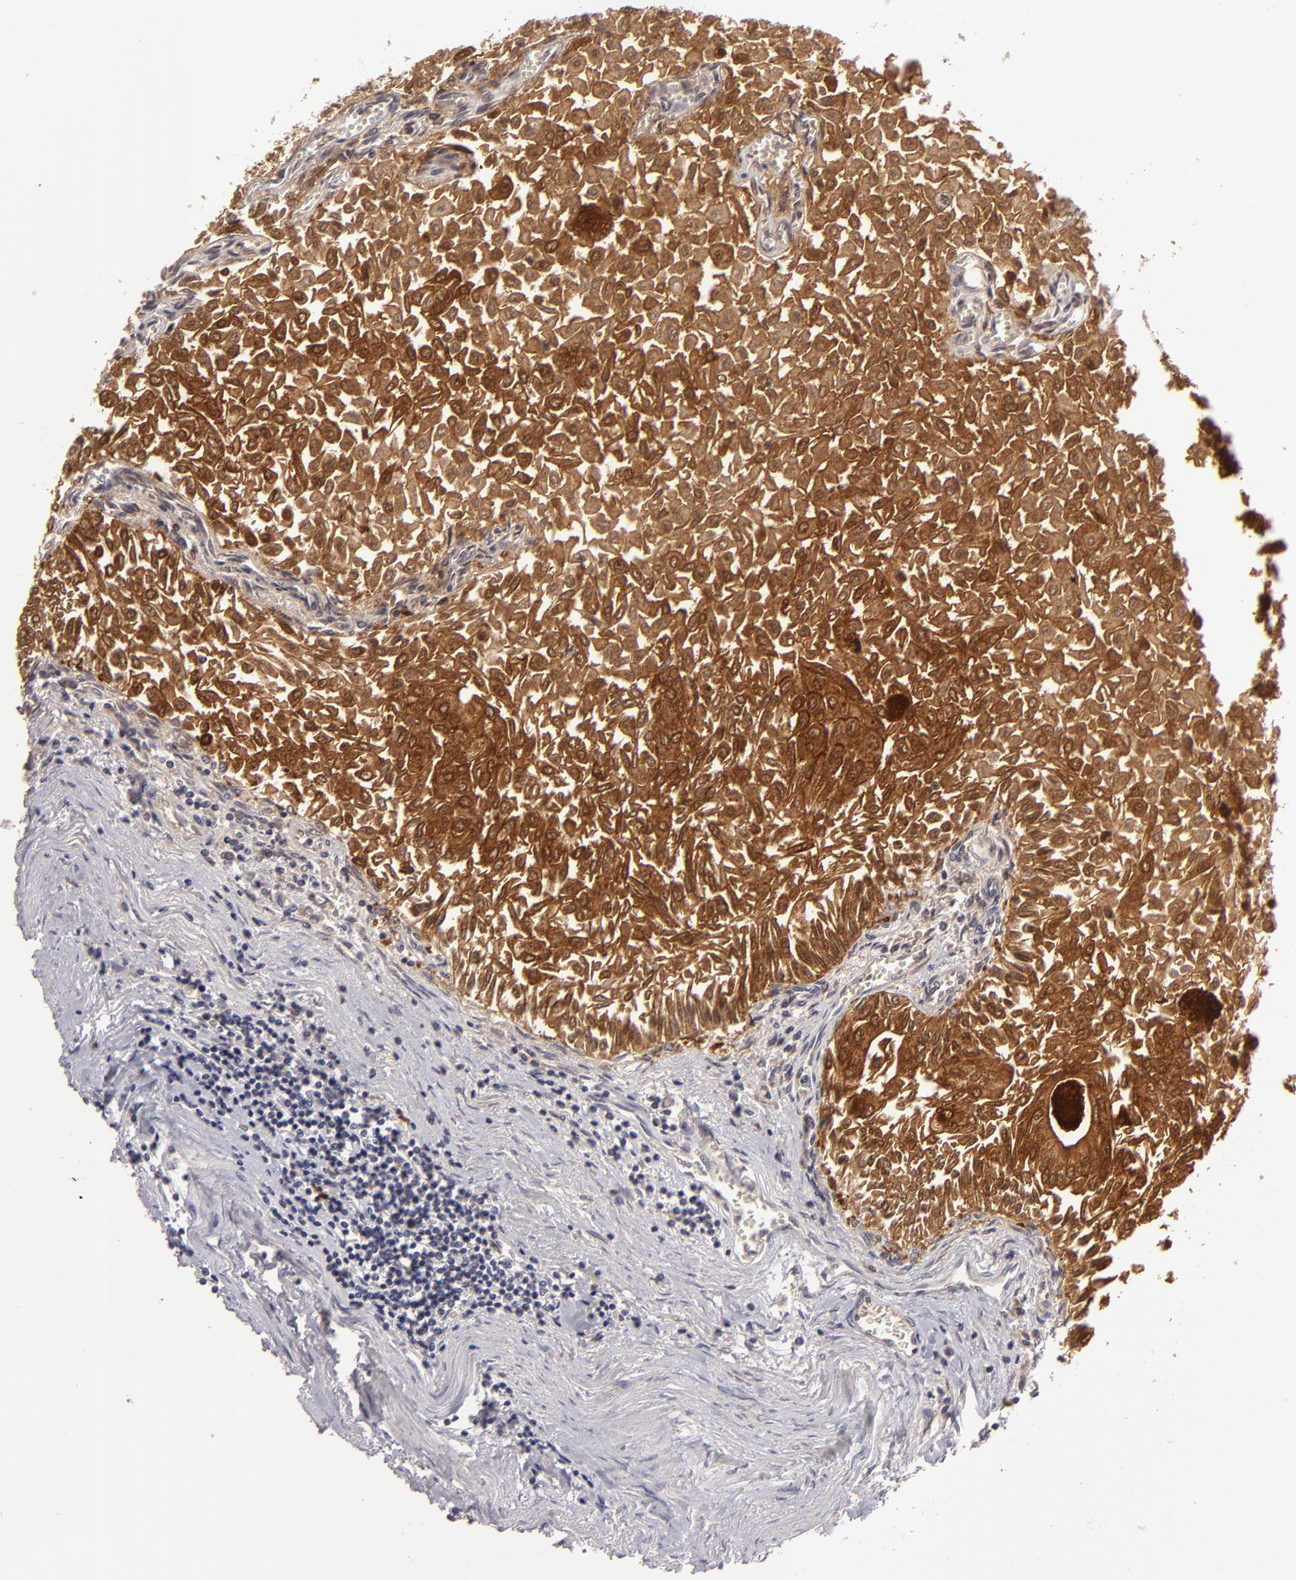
{"staining": {"intensity": "strong", "quantity": ">75%", "location": "cytoplasmic/membranous"}, "tissue": "urothelial cancer", "cell_type": "Tumor cells", "image_type": "cancer", "snomed": [{"axis": "morphology", "description": "Urothelial carcinoma, Low grade"}, {"axis": "topography", "description": "Urinary bladder"}], "caption": "Urothelial carcinoma (low-grade) stained with a protein marker exhibits strong staining in tumor cells.", "gene": "SH2D4A", "patient": {"sex": "male", "age": 64}}